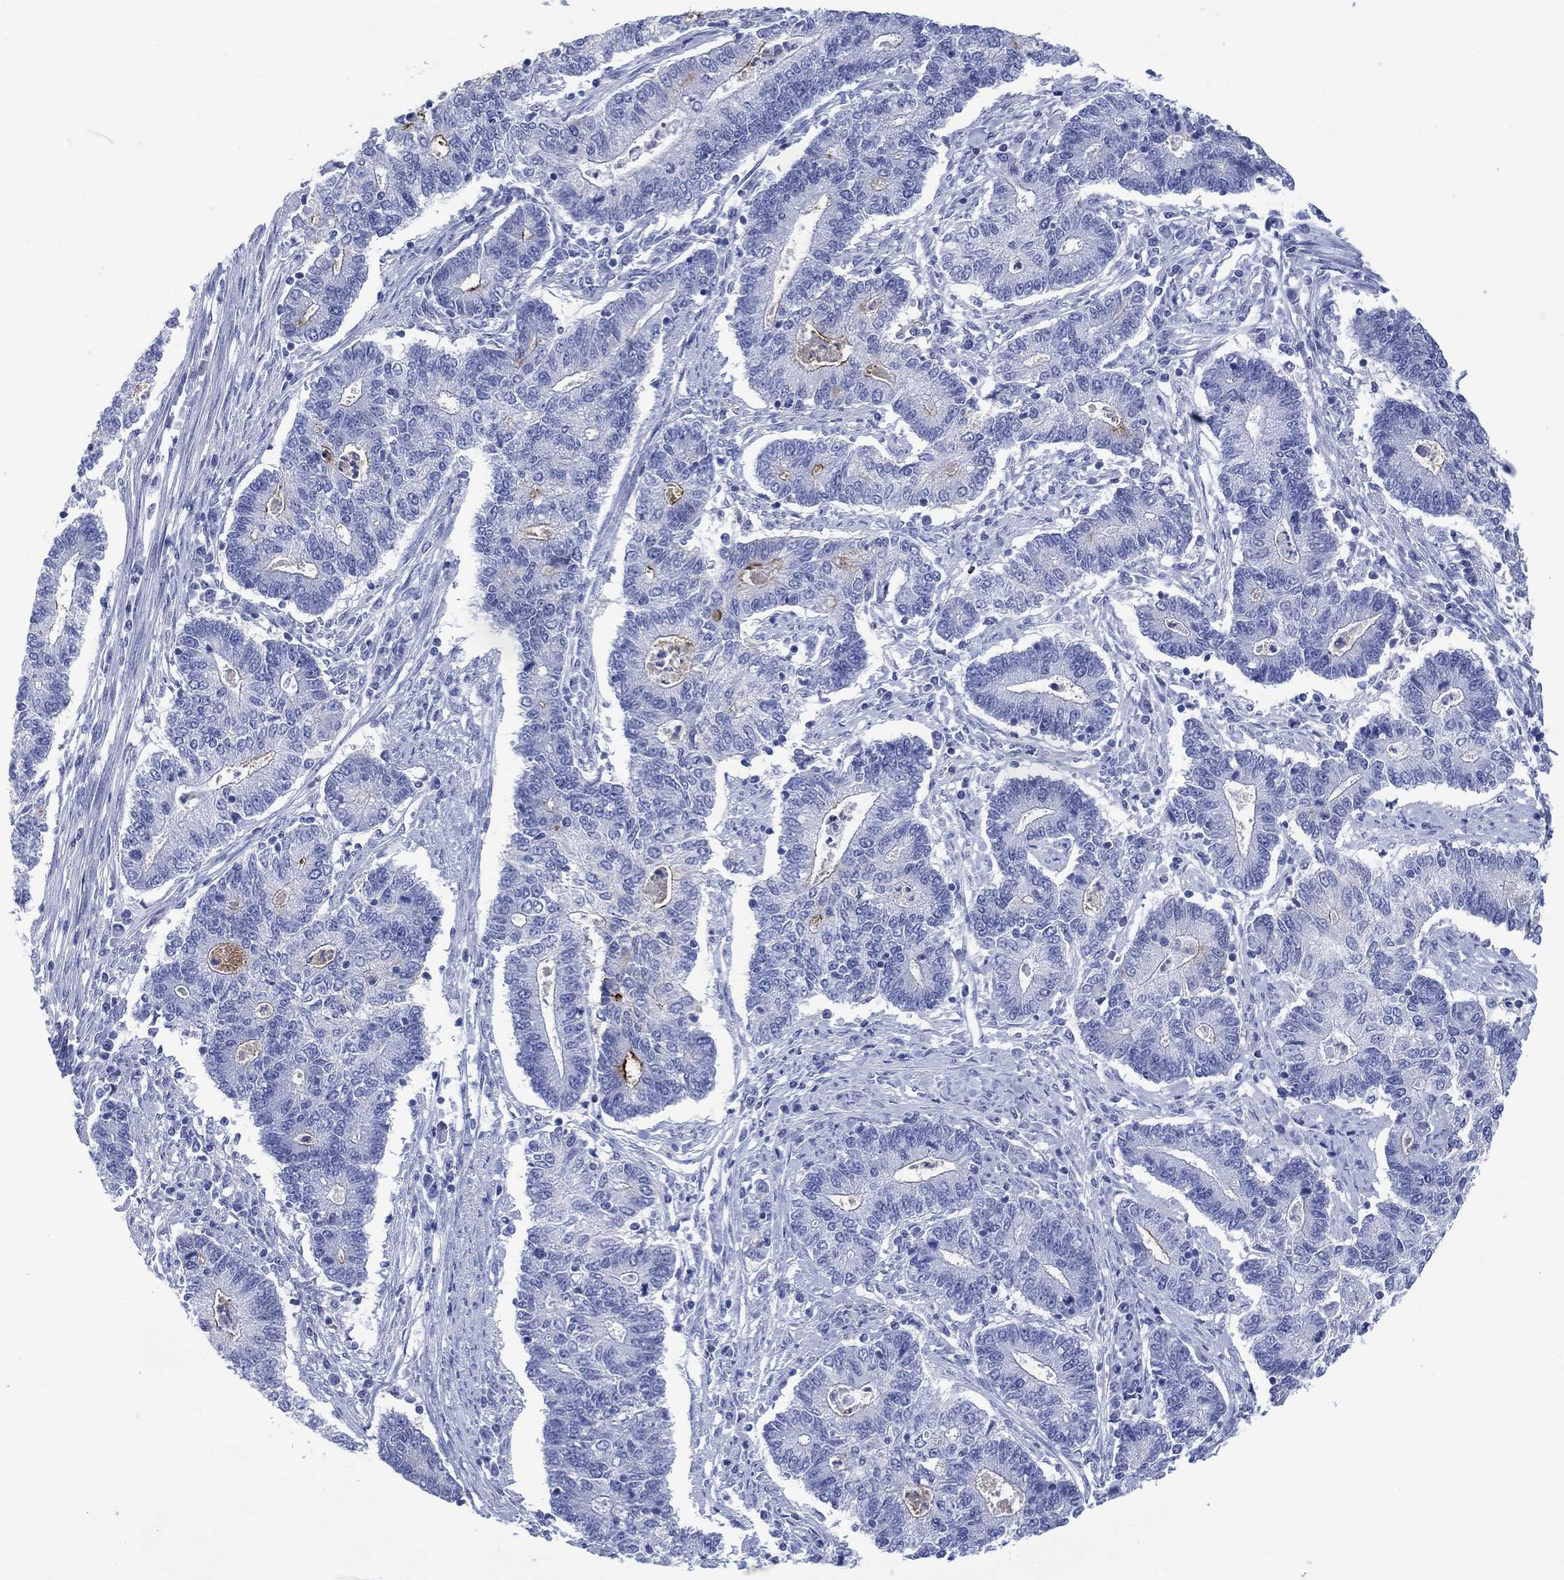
{"staining": {"intensity": "strong", "quantity": "<25%", "location": "cytoplasmic/membranous"}, "tissue": "endometrial cancer", "cell_type": "Tumor cells", "image_type": "cancer", "snomed": [{"axis": "morphology", "description": "Adenocarcinoma, NOS"}, {"axis": "topography", "description": "Uterus"}, {"axis": "topography", "description": "Endometrium"}], "caption": "Tumor cells exhibit strong cytoplasmic/membranous staining in approximately <25% of cells in adenocarcinoma (endometrial).", "gene": "DPP4", "patient": {"sex": "female", "age": 54}}